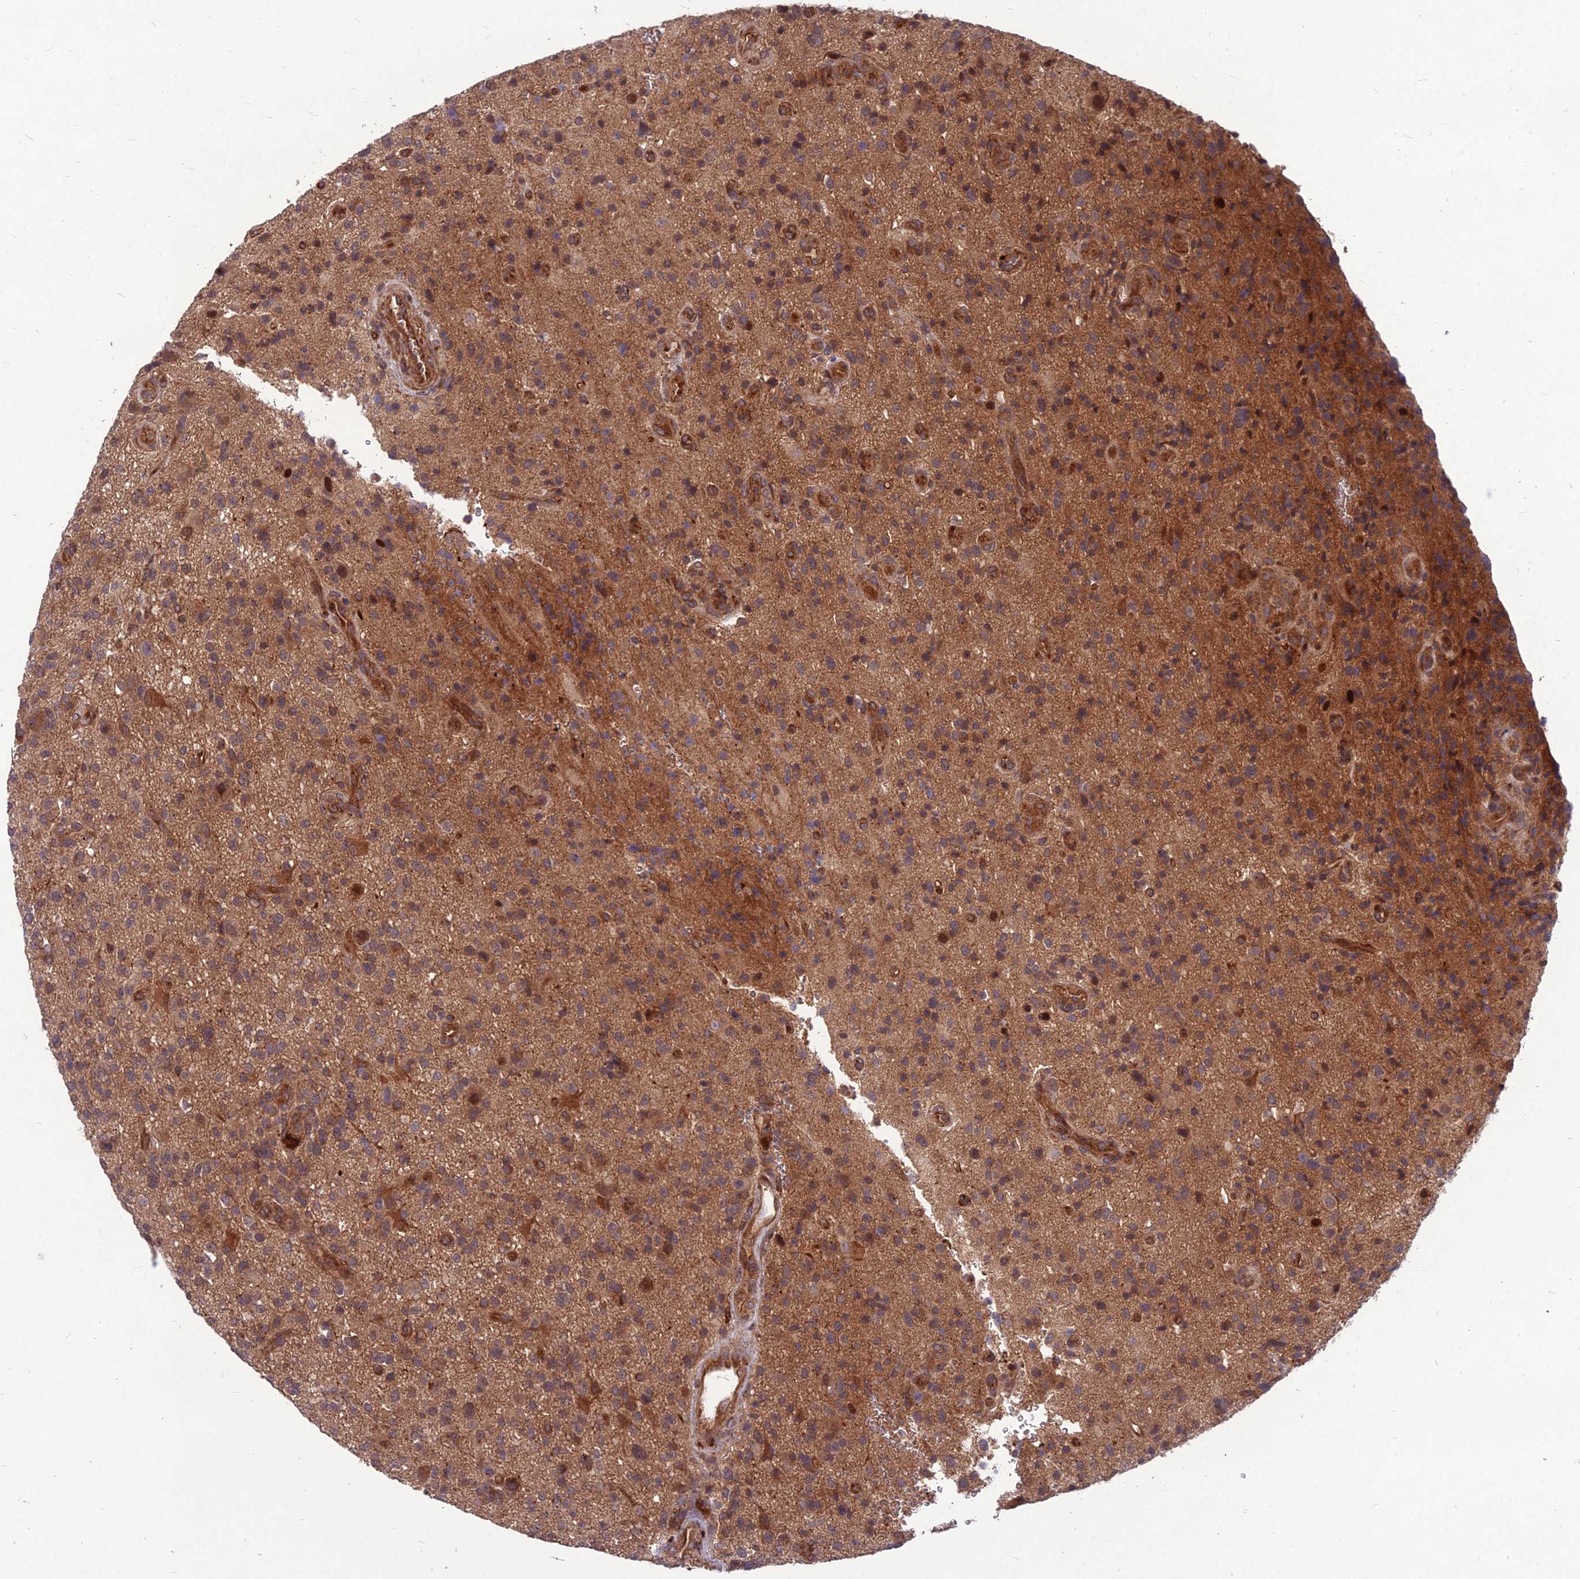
{"staining": {"intensity": "weak", "quantity": "25%-75%", "location": "cytoplasmic/membranous"}, "tissue": "glioma", "cell_type": "Tumor cells", "image_type": "cancer", "snomed": [{"axis": "morphology", "description": "Glioma, malignant, High grade"}, {"axis": "topography", "description": "Brain"}], "caption": "Tumor cells exhibit low levels of weak cytoplasmic/membranous expression in approximately 25%-75% of cells in human malignant high-grade glioma.", "gene": "MFSD8", "patient": {"sex": "male", "age": 47}}